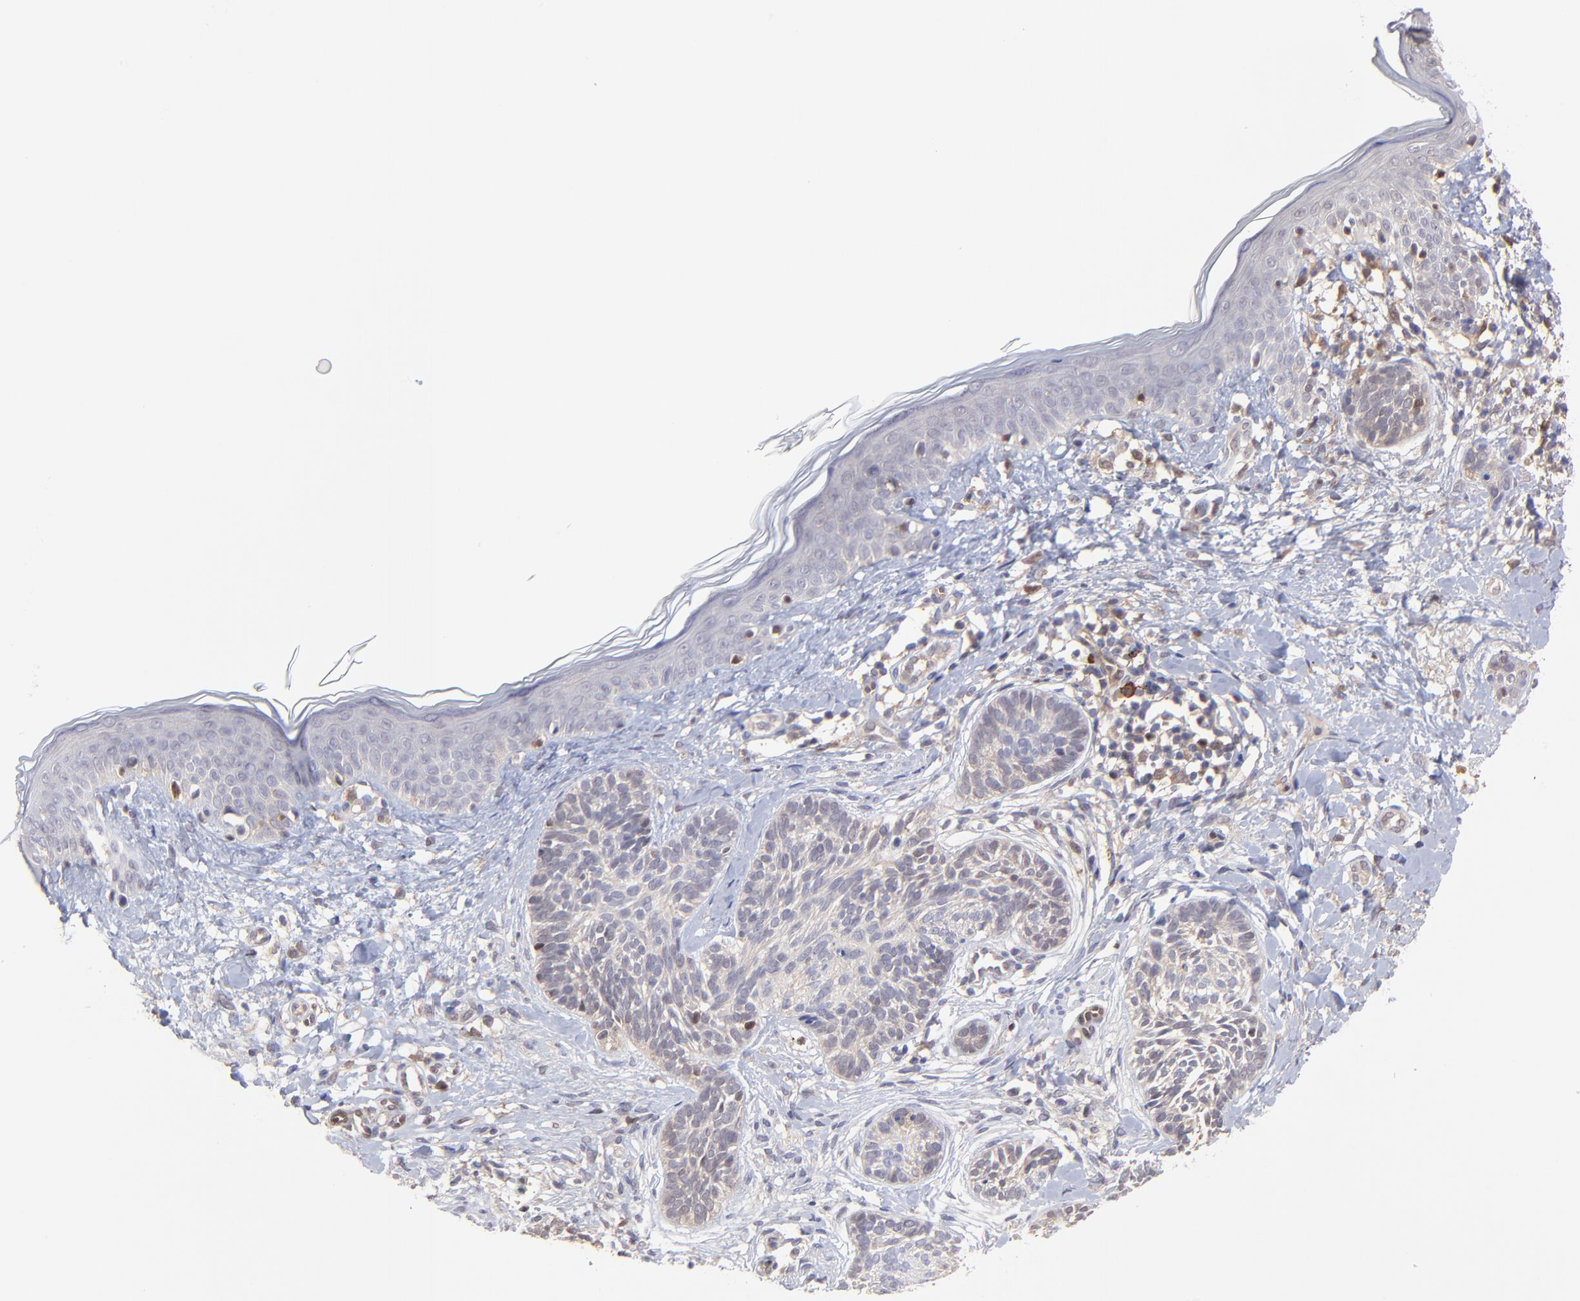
{"staining": {"intensity": "negative", "quantity": "none", "location": "none"}, "tissue": "skin cancer", "cell_type": "Tumor cells", "image_type": "cancer", "snomed": [{"axis": "morphology", "description": "Normal tissue, NOS"}, {"axis": "morphology", "description": "Basal cell carcinoma"}, {"axis": "topography", "description": "Skin"}], "caption": "Skin cancer was stained to show a protein in brown. There is no significant staining in tumor cells. (IHC, brightfield microscopy, high magnification).", "gene": "HYAL1", "patient": {"sex": "male", "age": 63}}